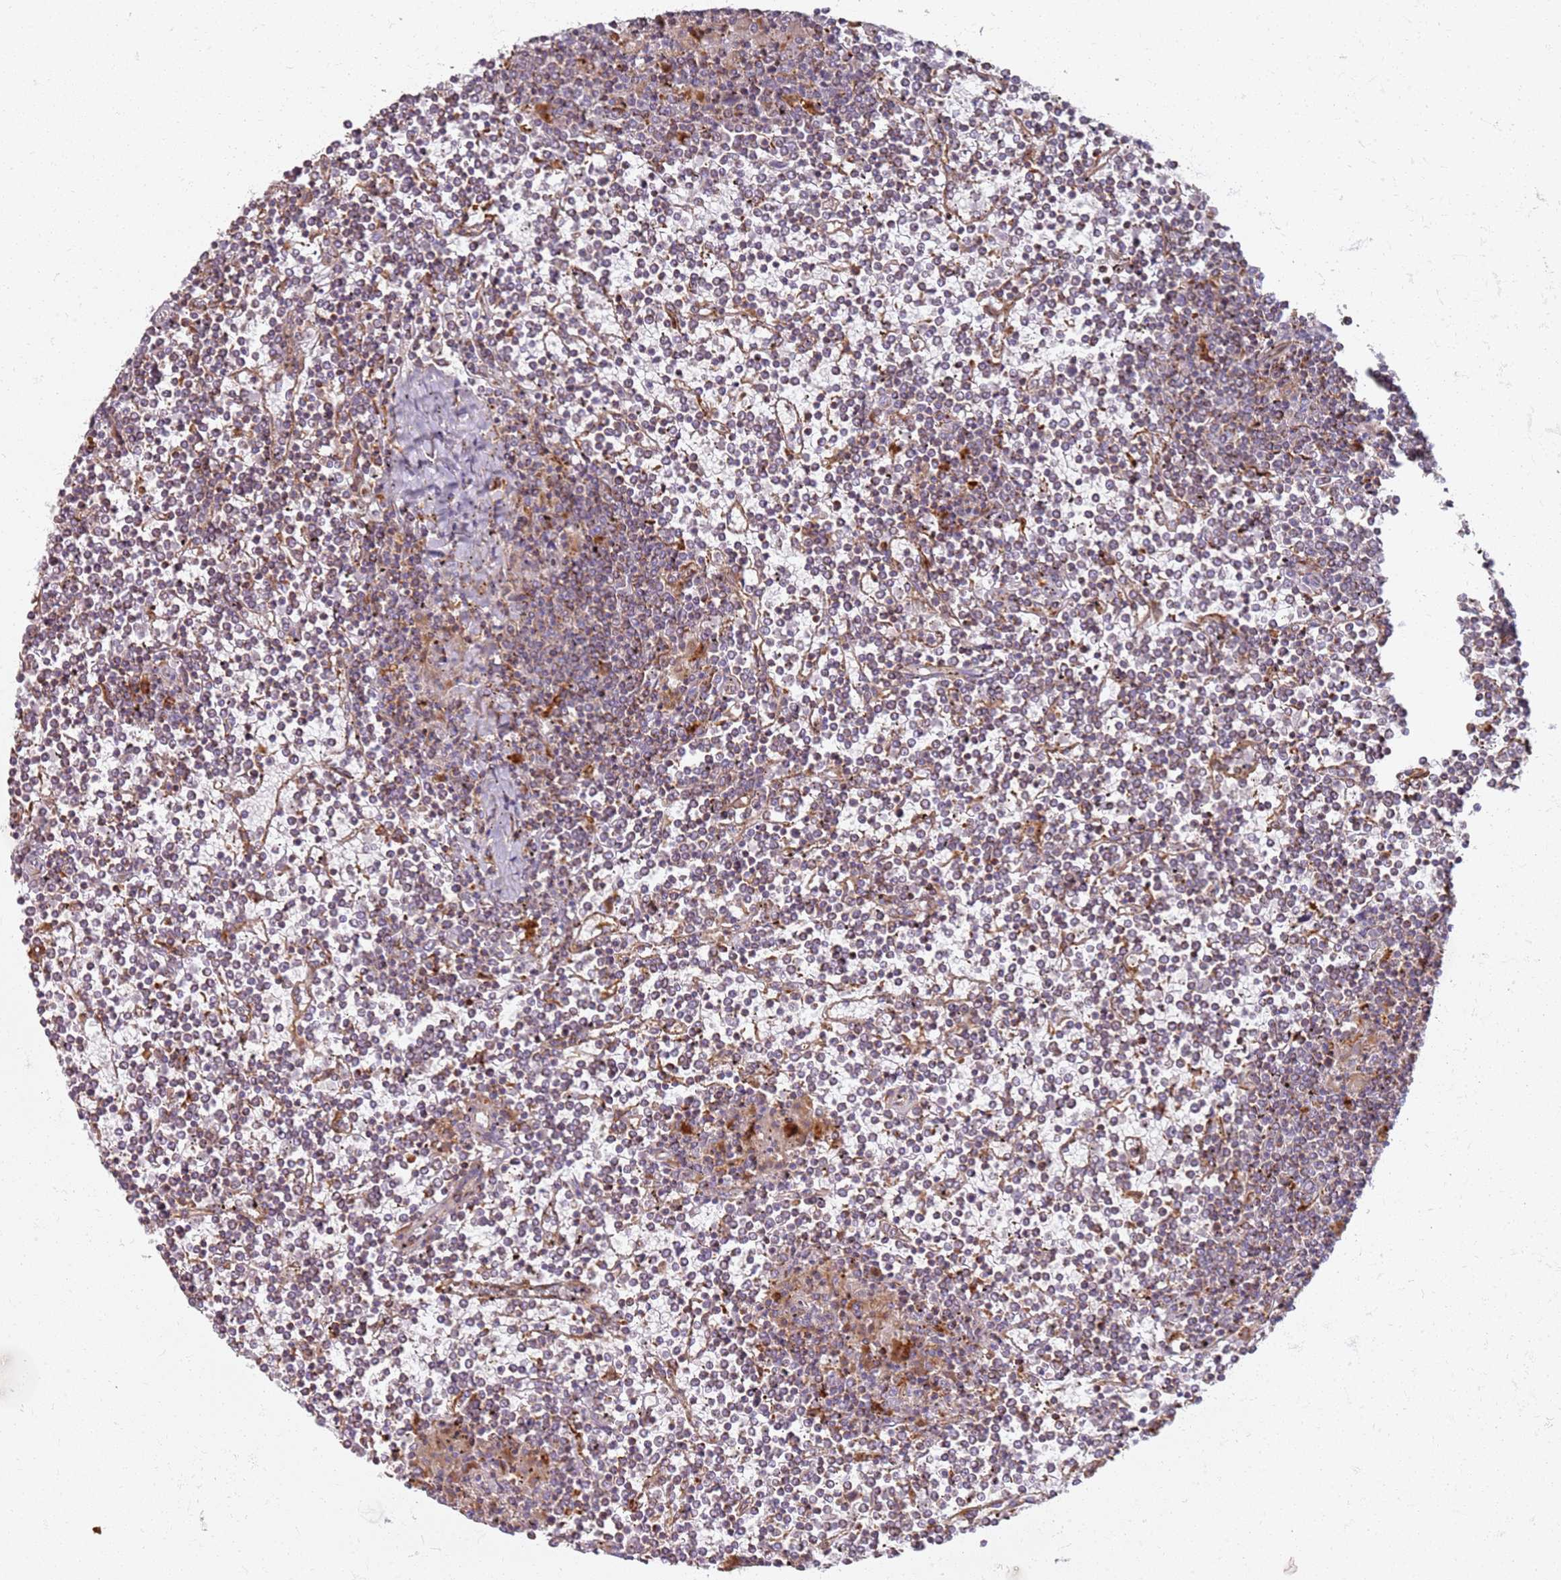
{"staining": {"intensity": "moderate", "quantity": ">75%", "location": "cytoplasmic/membranous"}, "tissue": "lymphoma", "cell_type": "Tumor cells", "image_type": "cancer", "snomed": [{"axis": "morphology", "description": "Malignant lymphoma, non-Hodgkin's type, Low grade"}, {"axis": "topography", "description": "Spleen"}], "caption": "Immunohistochemical staining of malignant lymphoma, non-Hodgkin's type (low-grade) exhibits medium levels of moderate cytoplasmic/membranous protein expression in about >75% of tumor cells.", "gene": "PROKR2", "patient": {"sex": "female", "age": 19}}